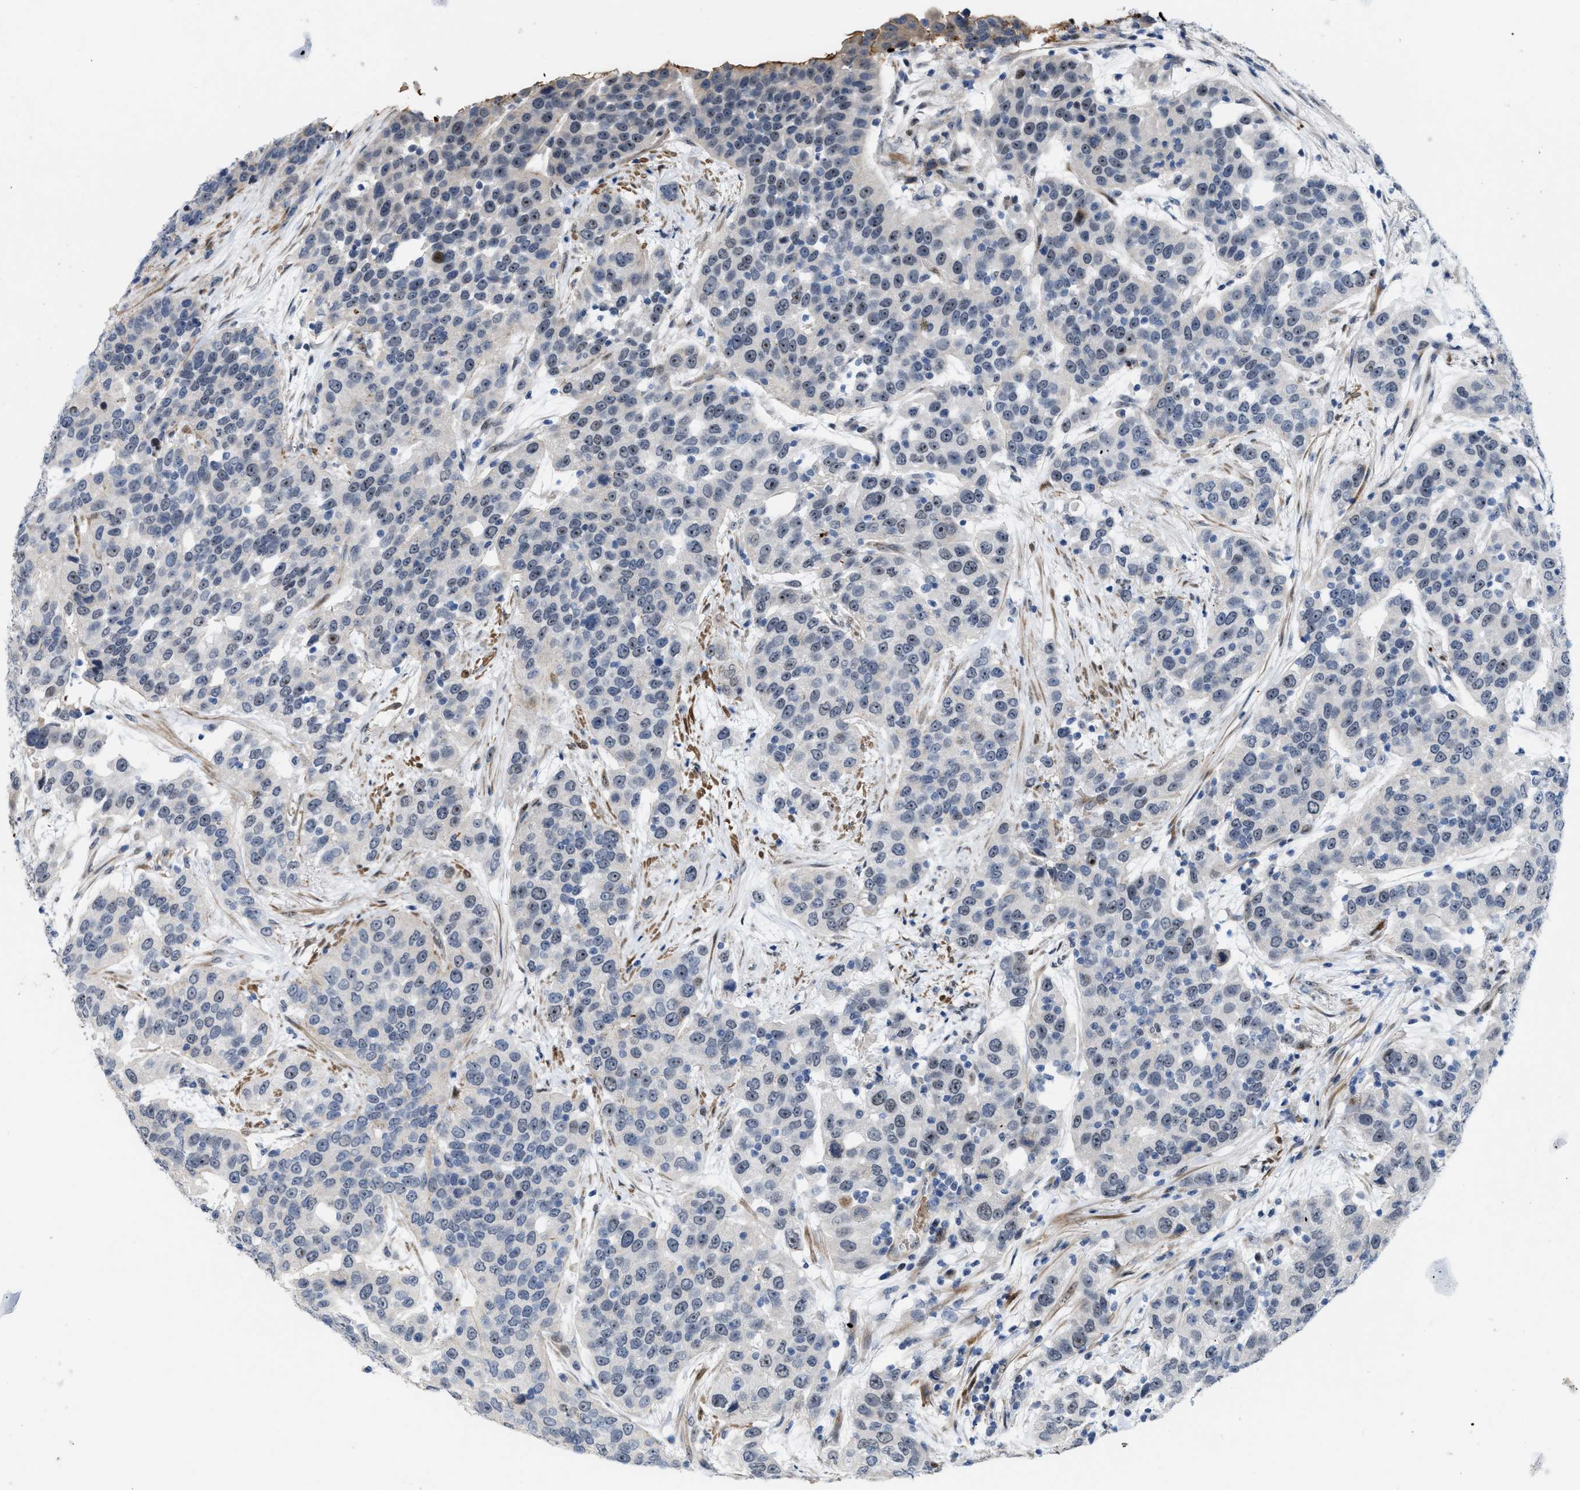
{"staining": {"intensity": "moderate", "quantity": ">75%", "location": "nuclear"}, "tissue": "urothelial cancer", "cell_type": "Tumor cells", "image_type": "cancer", "snomed": [{"axis": "morphology", "description": "Urothelial carcinoma, High grade"}, {"axis": "topography", "description": "Urinary bladder"}], "caption": "IHC of high-grade urothelial carcinoma demonstrates medium levels of moderate nuclear positivity in about >75% of tumor cells. (brown staining indicates protein expression, while blue staining denotes nuclei).", "gene": "POLR1F", "patient": {"sex": "female", "age": 80}}